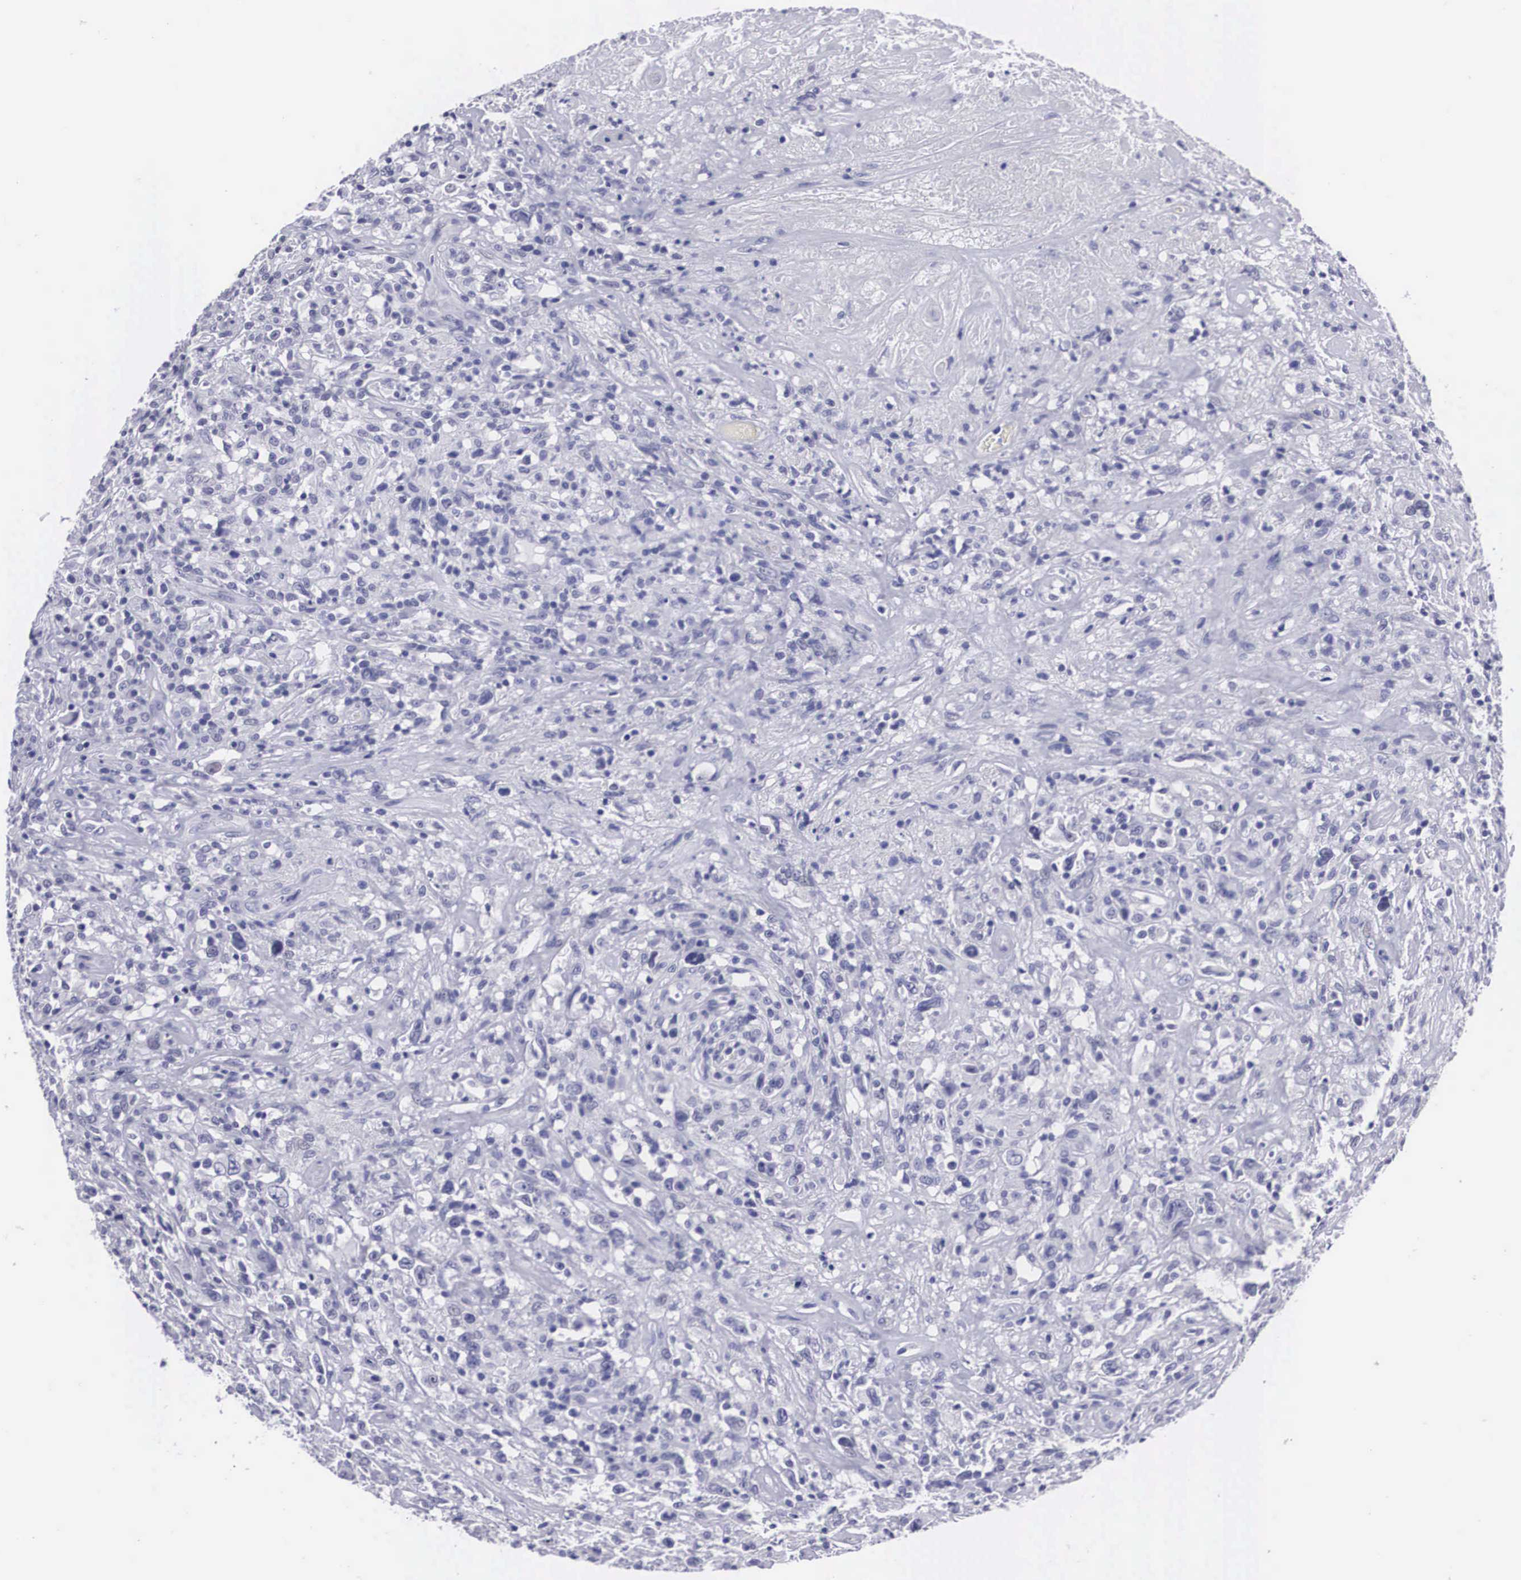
{"staining": {"intensity": "negative", "quantity": "none", "location": "none"}, "tissue": "lymphoma", "cell_type": "Tumor cells", "image_type": "cancer", "snomed": [{"axis": "morphology", "description": "Hodgkin's disease, NOS"}, {"axis": "topography", "description": "Lymph node"}], "caption": "DAB (3,3'-diaminobenzidine) immunohistochemical staining of human Hodgkin's disease exhibits no significant expression in tumor cells.", "gene": "C22orf31", "patient": {"sex": "male", "age": 46}}